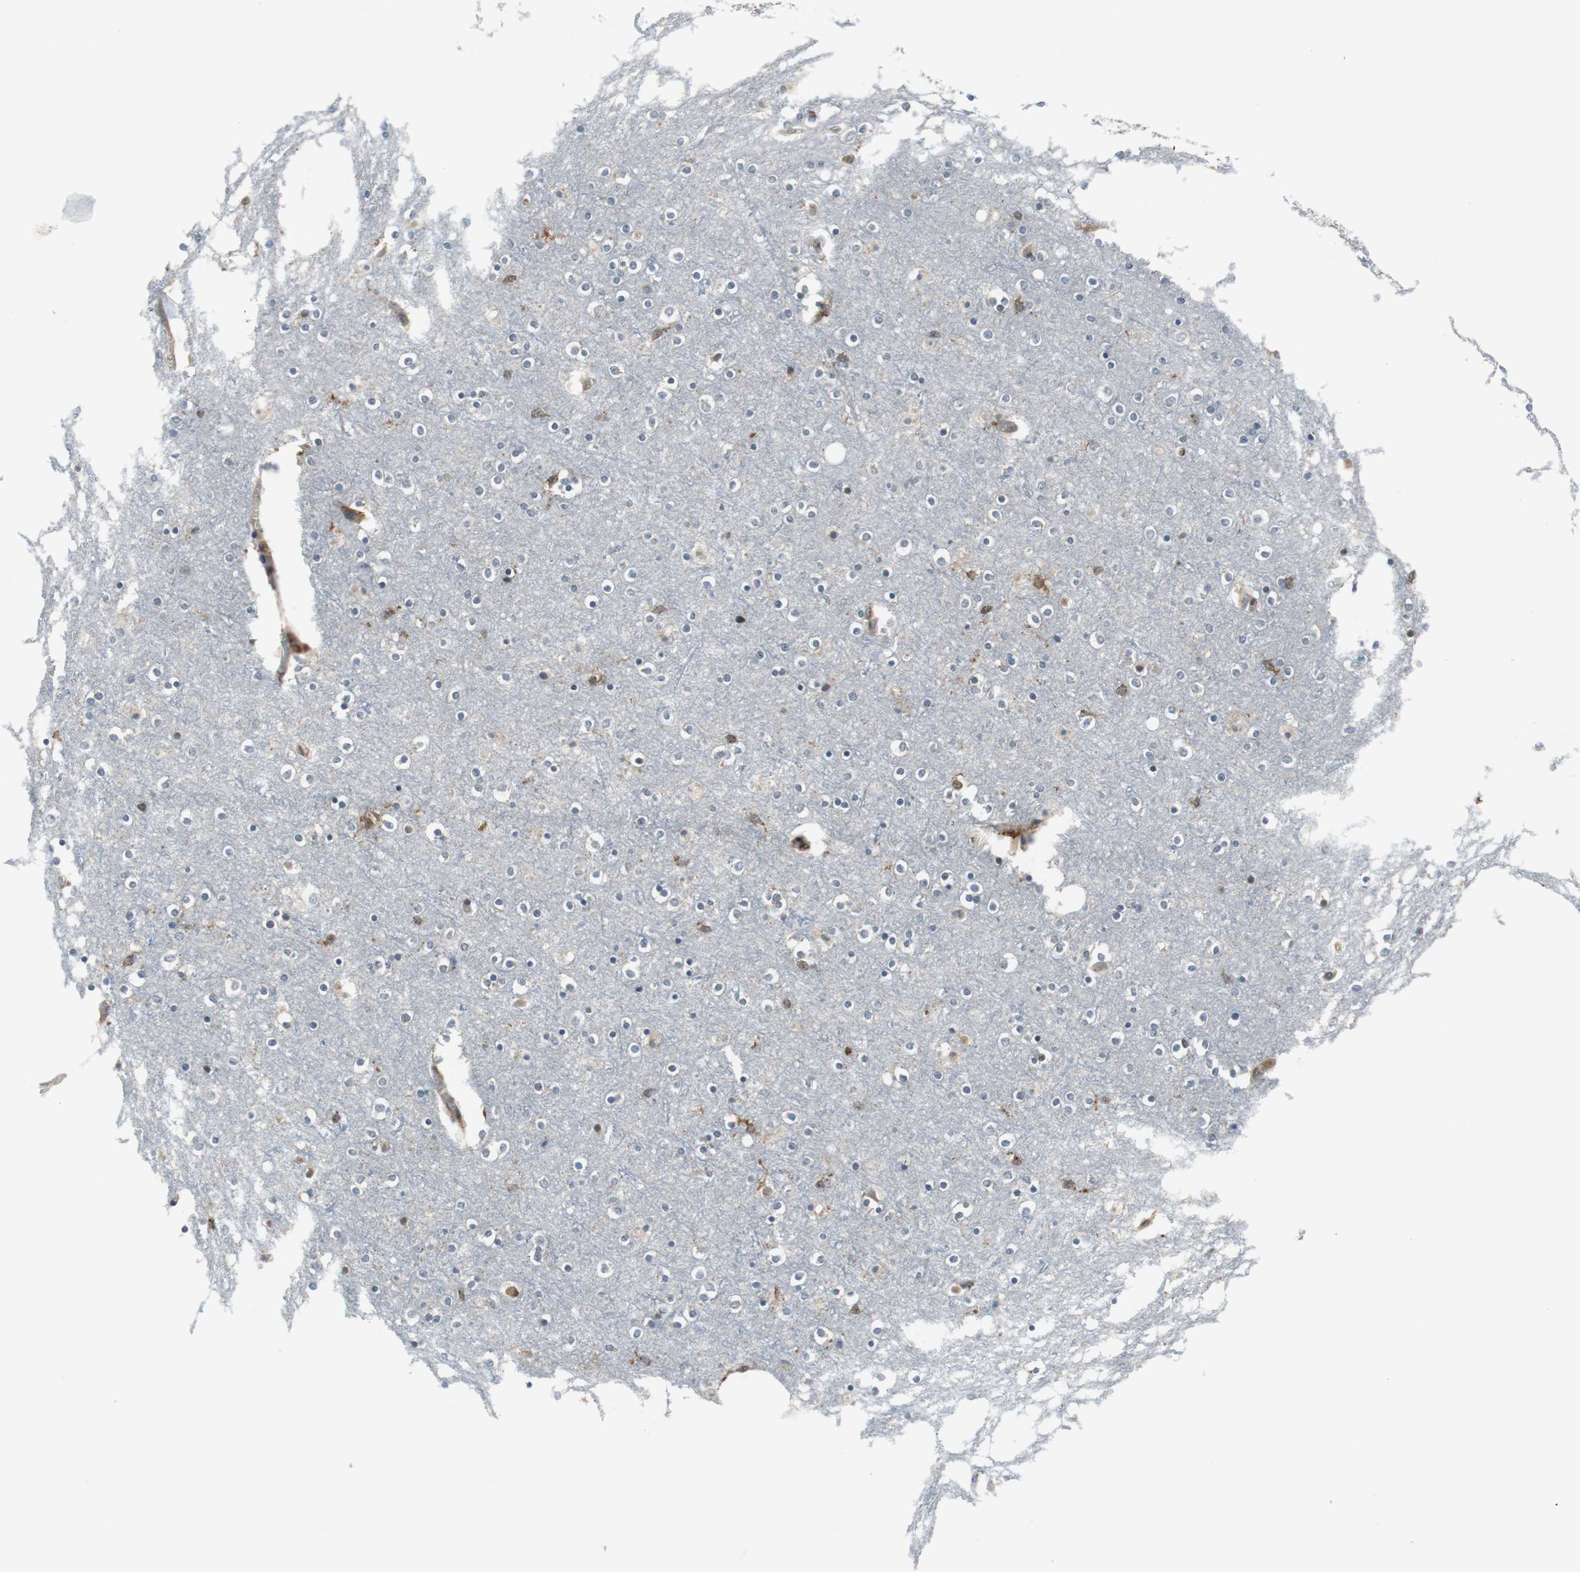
{"staining": {"intensity": "weak", "quantity": ">75%", "location": "cytoplasmic/membranous"}, "tissue": "cerebral cortex", "cell_type": "Endothelial cells", "image_type": "normal", "snomed": [{"axis": "morphology", "description": "Normal tissue, NOS"}, {"axis": "topography", "description": "Cerebral cortex"}], "caption": "Protein expression analysis of benign cerebral cortex shows weak cytoplasmic/membranous staining in approximately >75% of endothelial cells. (brown staining indicates protein expression, while blue staining denotes nuclei).", "gene": "NCK1", "patient": {"sex": "female", "age": 54}}